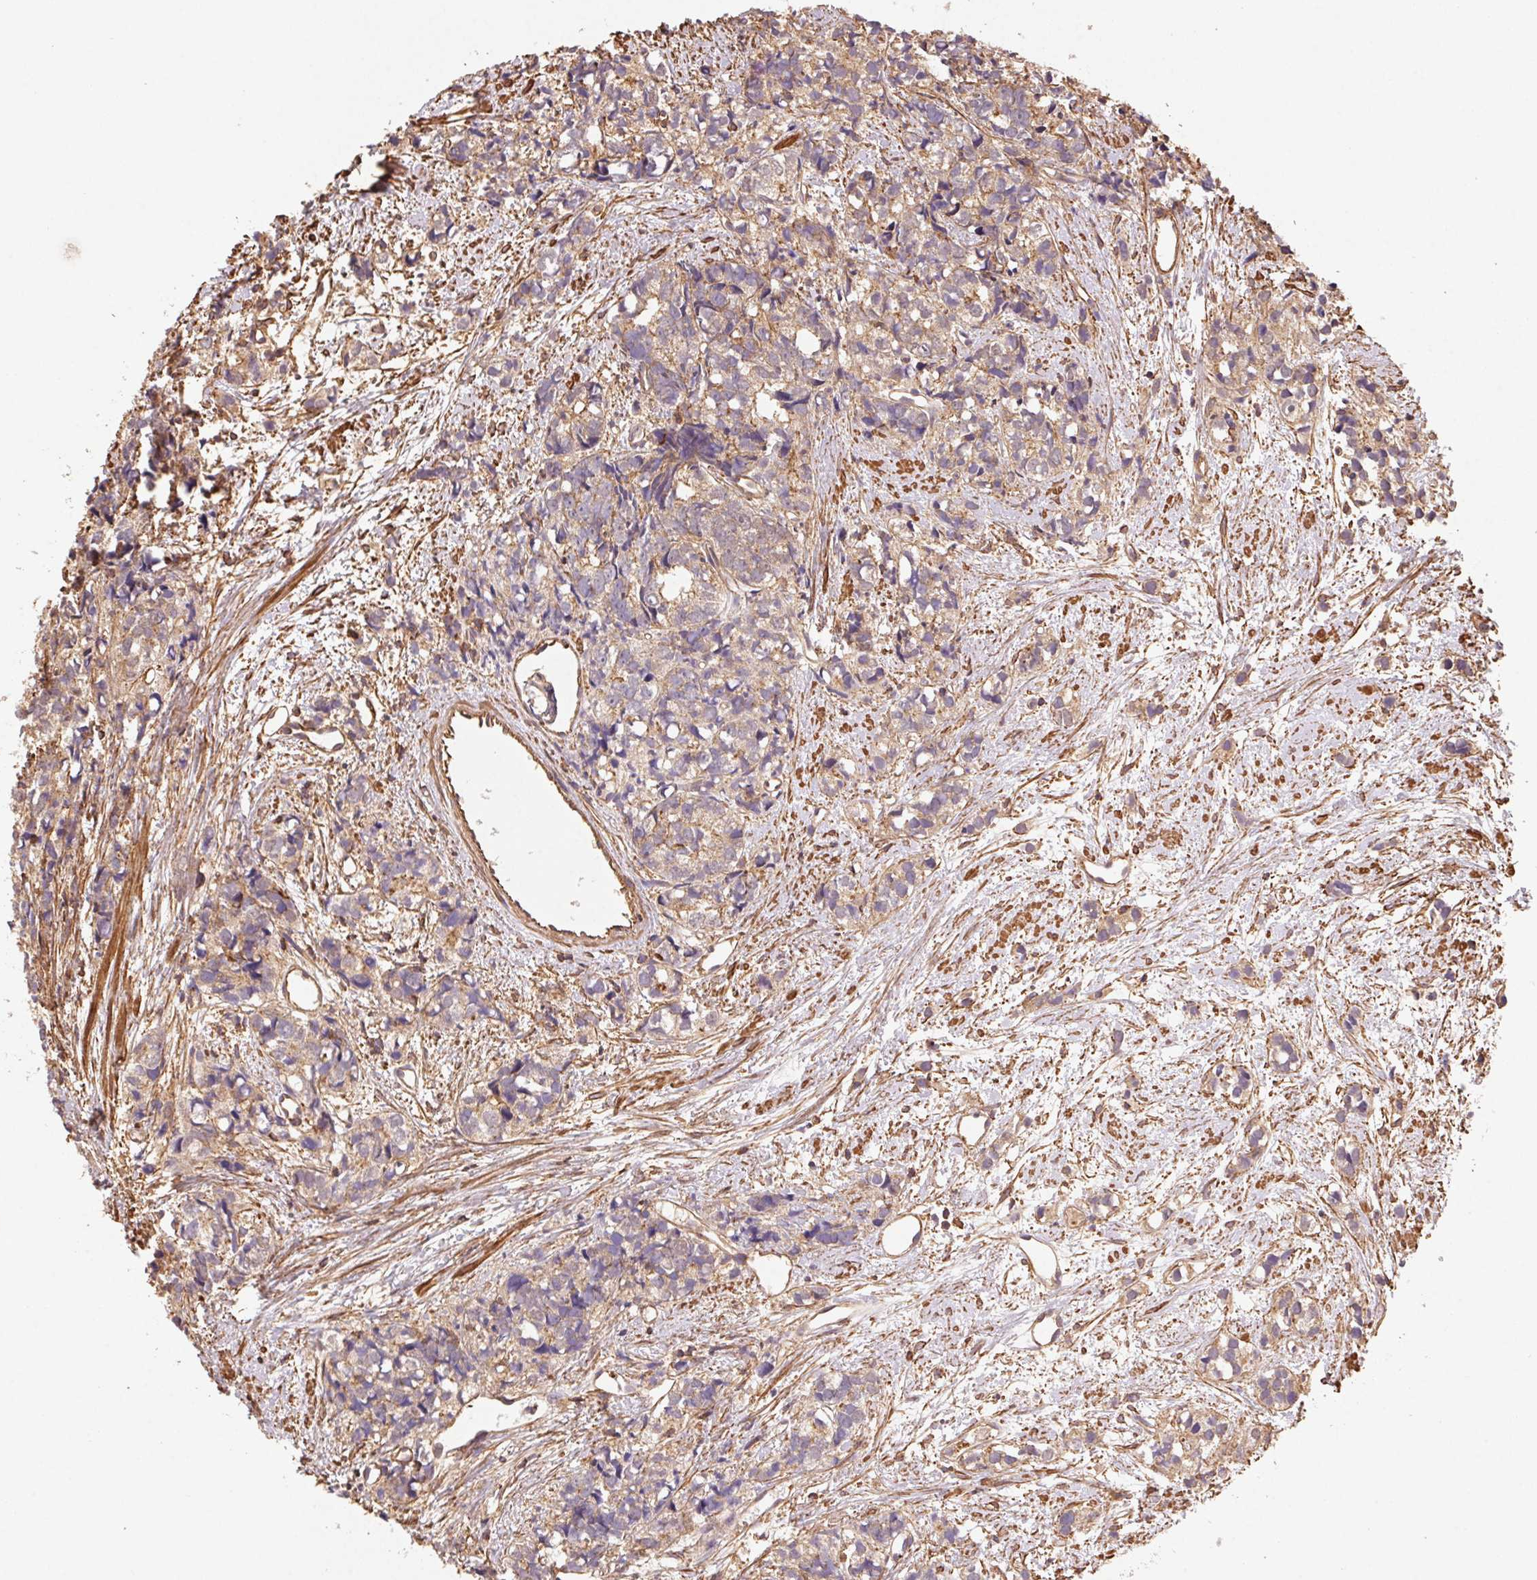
{"staining": {"intensity": "weak", "quantity": "25%-75%", "location": "cytoplasmic/membranous"}, "tissue": "prostate cancer", "cell_type": "Tumor cells", "image_type": "cancer", "snomed": [{"axis": "morphology", "description": "Adenocarcinoma, High grade"}, {"axis": "topography", "description": "Prostate"}], "caption": "Immunohistochemical staining of prostate cancer demonstrates low levels of weak cytoplasmic/membranous protein staining in approximately 25%-75% of tumor cells.", "gene": "ATG10", "patient": {"sex": "male", "age": 77}}